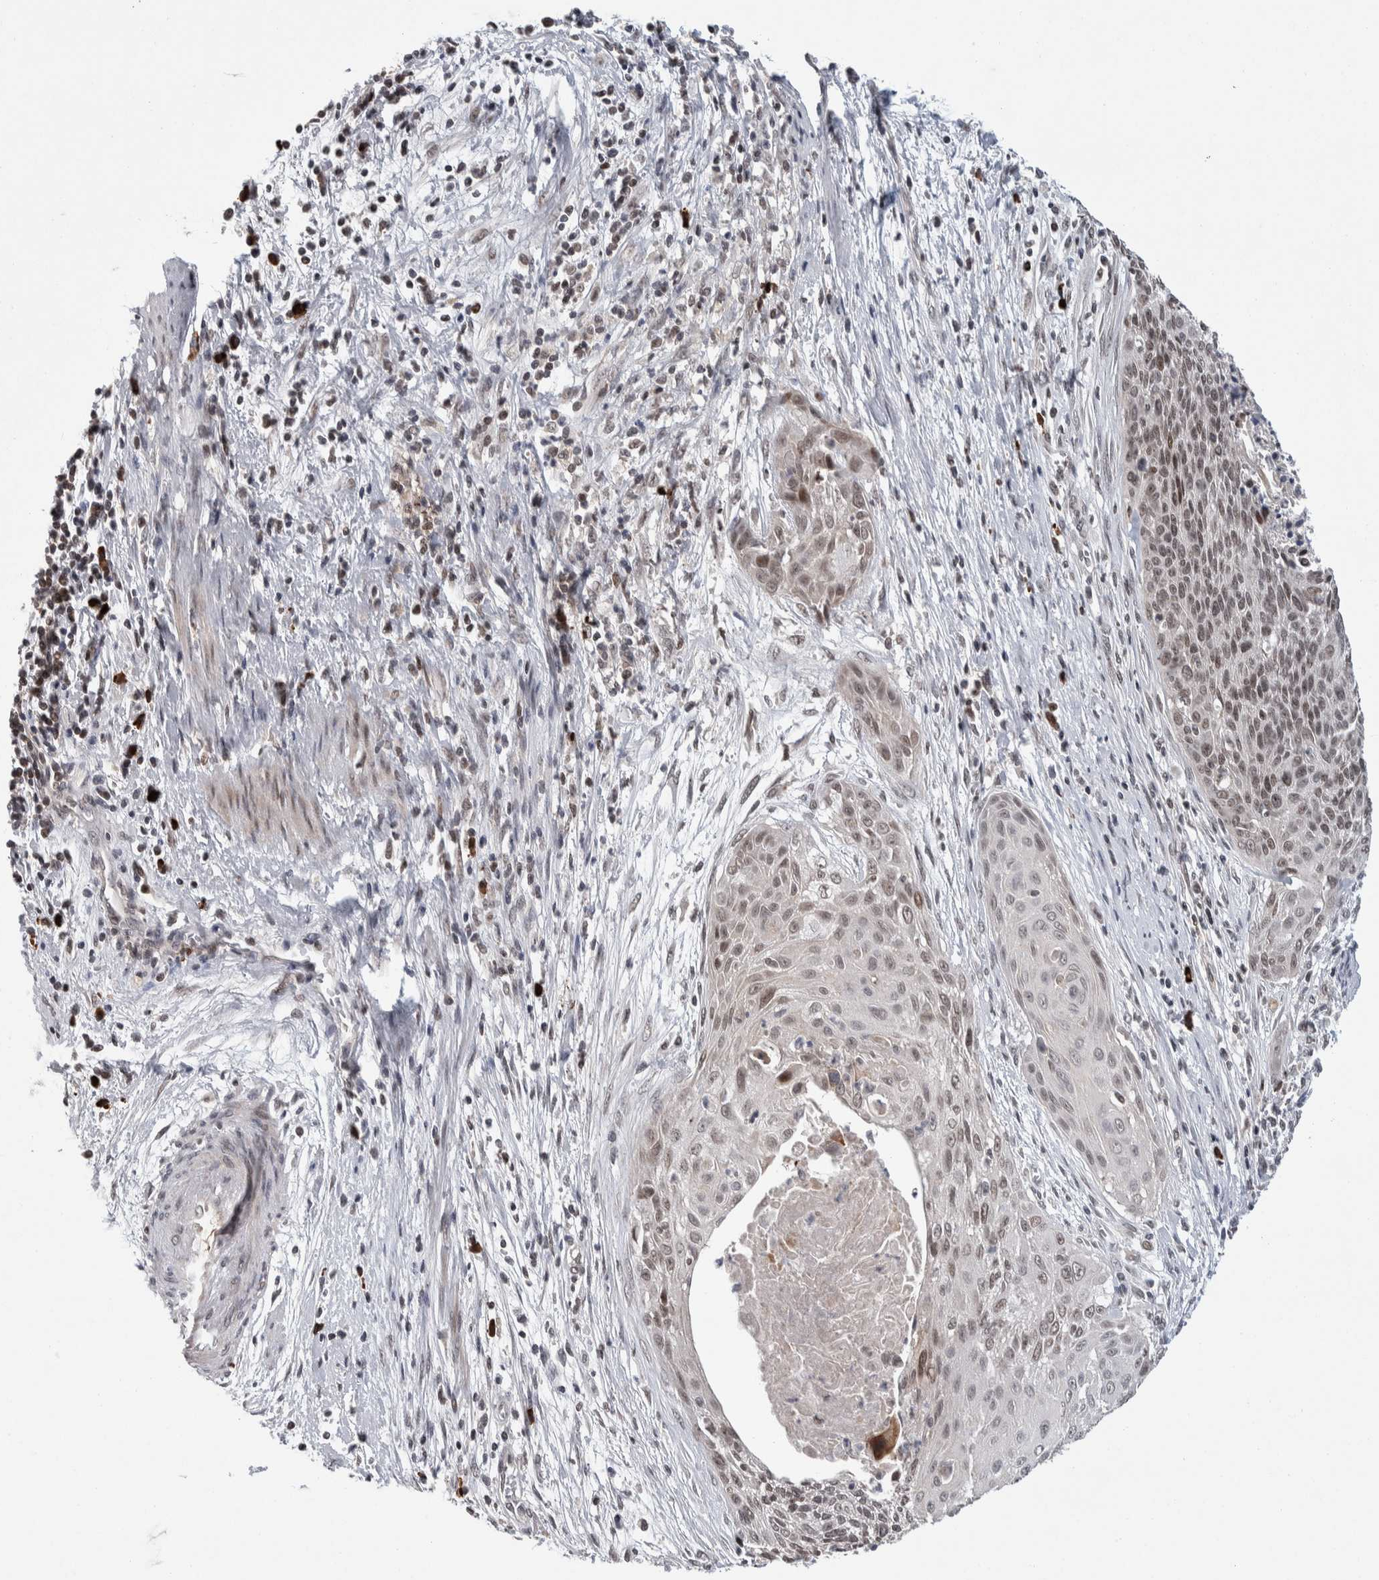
{"staining": {"intensity": "moderate", "quantity": ">75%", "location": "nuclear"}, "tissue": "cervical cancer", "cell_type": "Tumor cells", "image_type": "cancer", "snomed": [{"axis": "morphology", "description": "Squamous cell carcinoma, NOS"}, {"axis": "topography", "description": "Cervix"}], "caption": "A histopathology image of human cervical cancer stained for a protein shows moderate nuclear brown staining in tumor cells.", "gene": "ZNF592", "patient": {"sex": "female", "age": 55}}